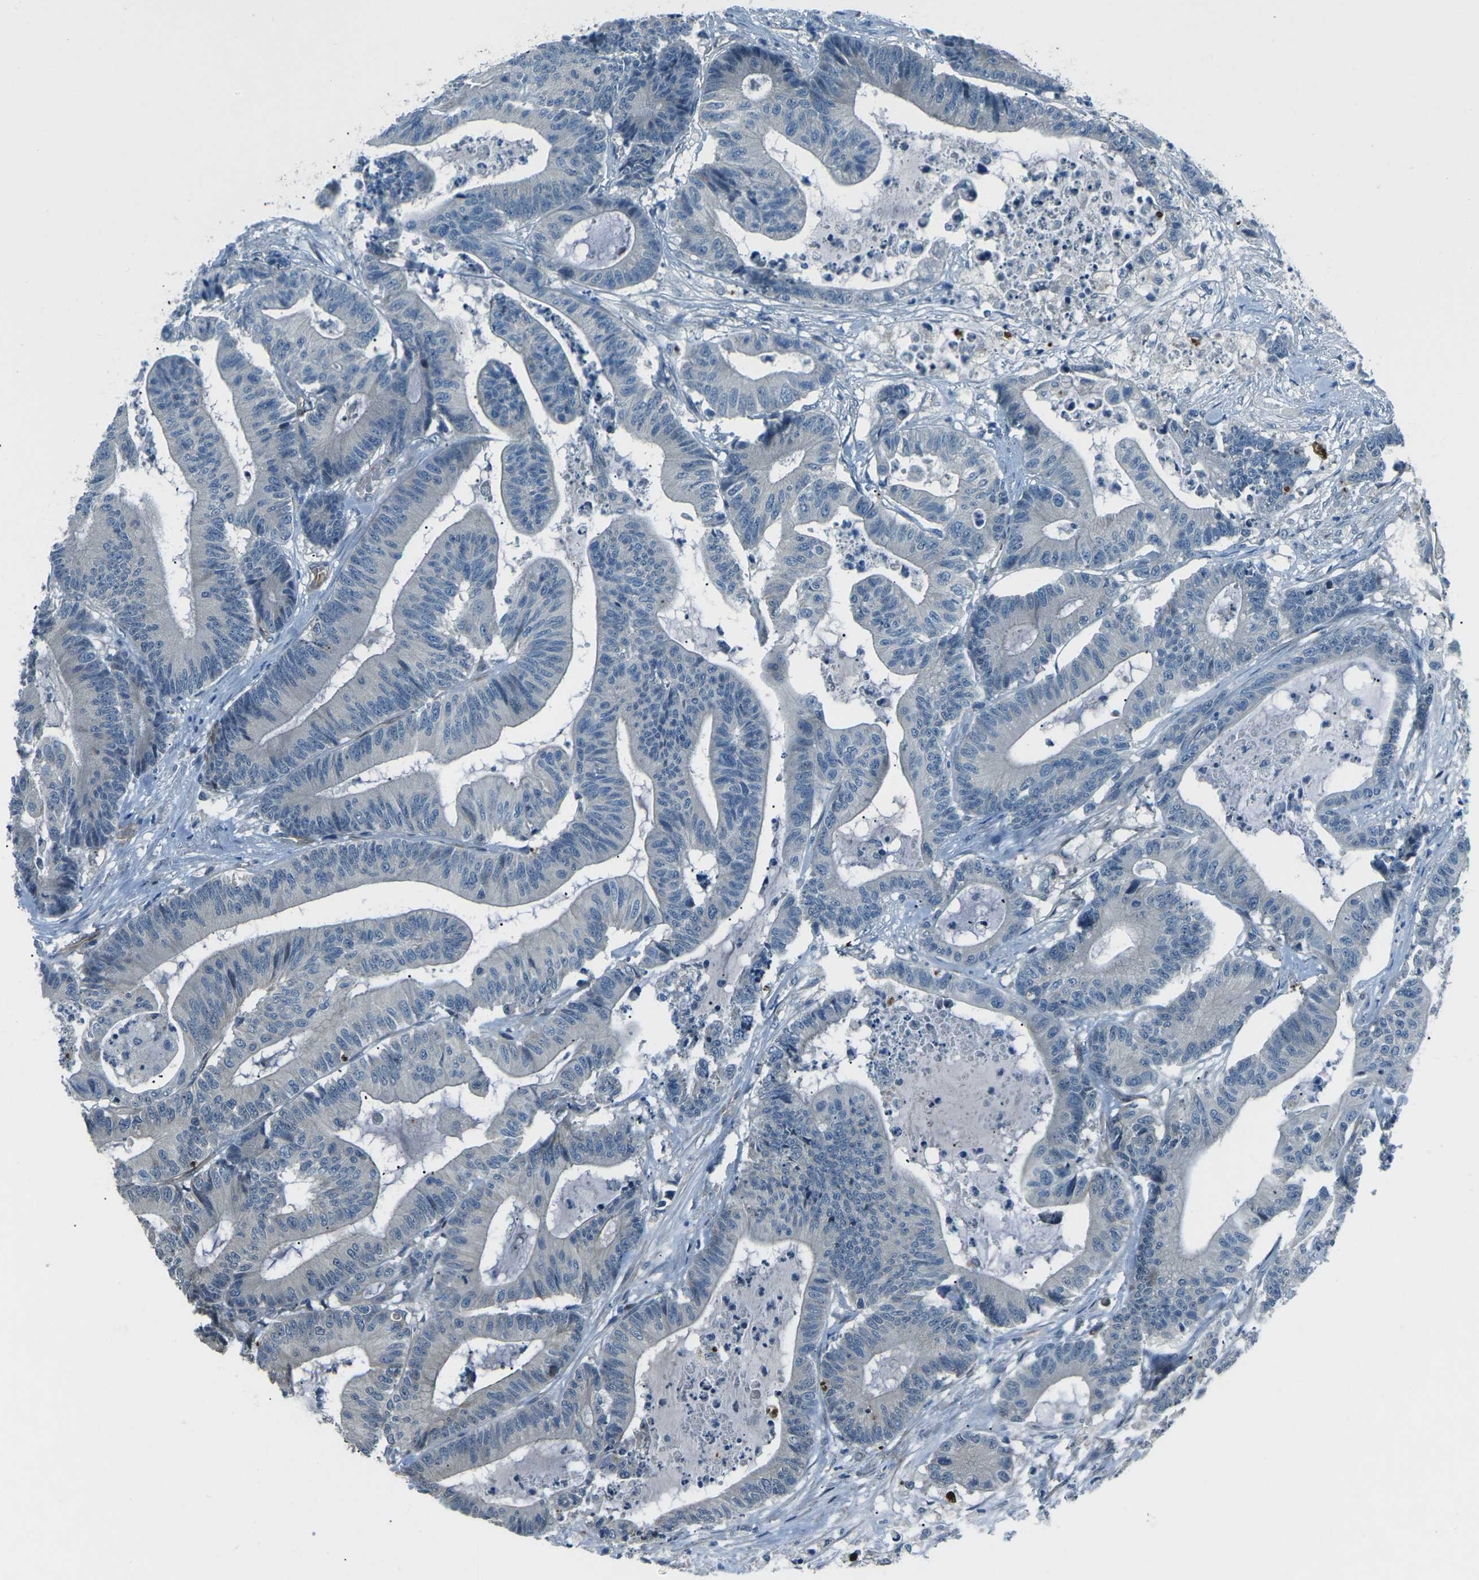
{"staining": {"intensity": "negative", "quantity": "none", "location": "none"}, "tissue": "colorectal cancer", "cell_type": "Tumor cells", "image_type": "cancer", "snomed": [{"axis": "morphology", "description": "Adenocarcinoma, NOS"}, {"axis": "topography", "description": "Colon"}], "caption": "IHC histopathology image of neoplastic tissue: colorectal adenocarcinoma stained with DAB reveals no significant protein expression in tumor cells.", "gene": "AFAP1", "patient": {"sex": "female", "age": 84}}